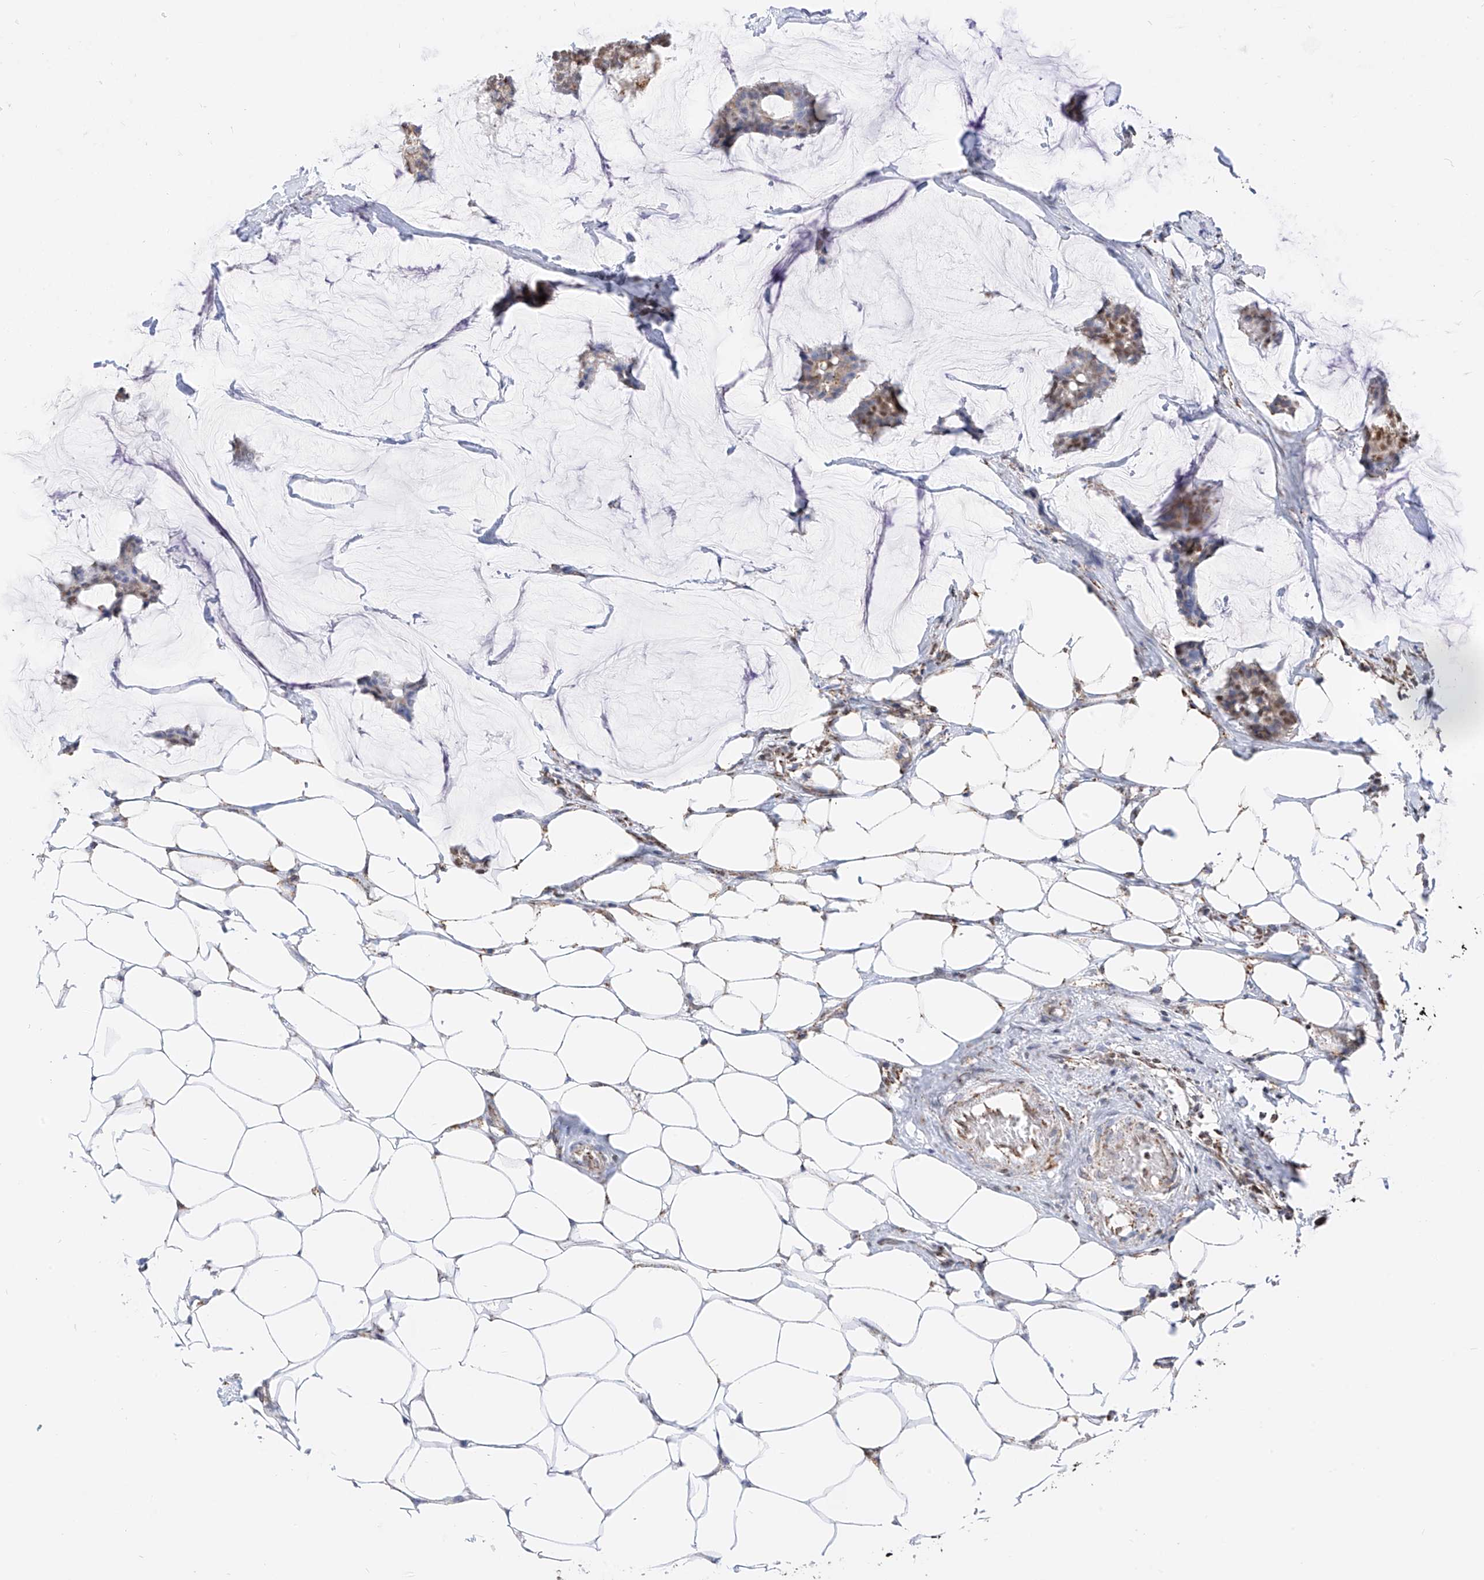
{"staining": {"intensity": "moderate", "quantity": "25%-75%", "location": "cytoplasmic/membranous,nuclear"}, "tissue": "breast cancer", "cell_type": "Tumor cells", "image_type": "cancer", "snomed": [{"axis": "morphology", "description": "Duct carcinoma"}, {"axis": "topography", "description": "Breast"}], "caption": "An image of human breast cancer (invasive ductal carcinoma) stained for a protein shows moderate cytoplasmic/membranous and nuclear brown staining in tumor cells.", "gene": "NALCN", "patient": {"sex": "female", "age": 93}}